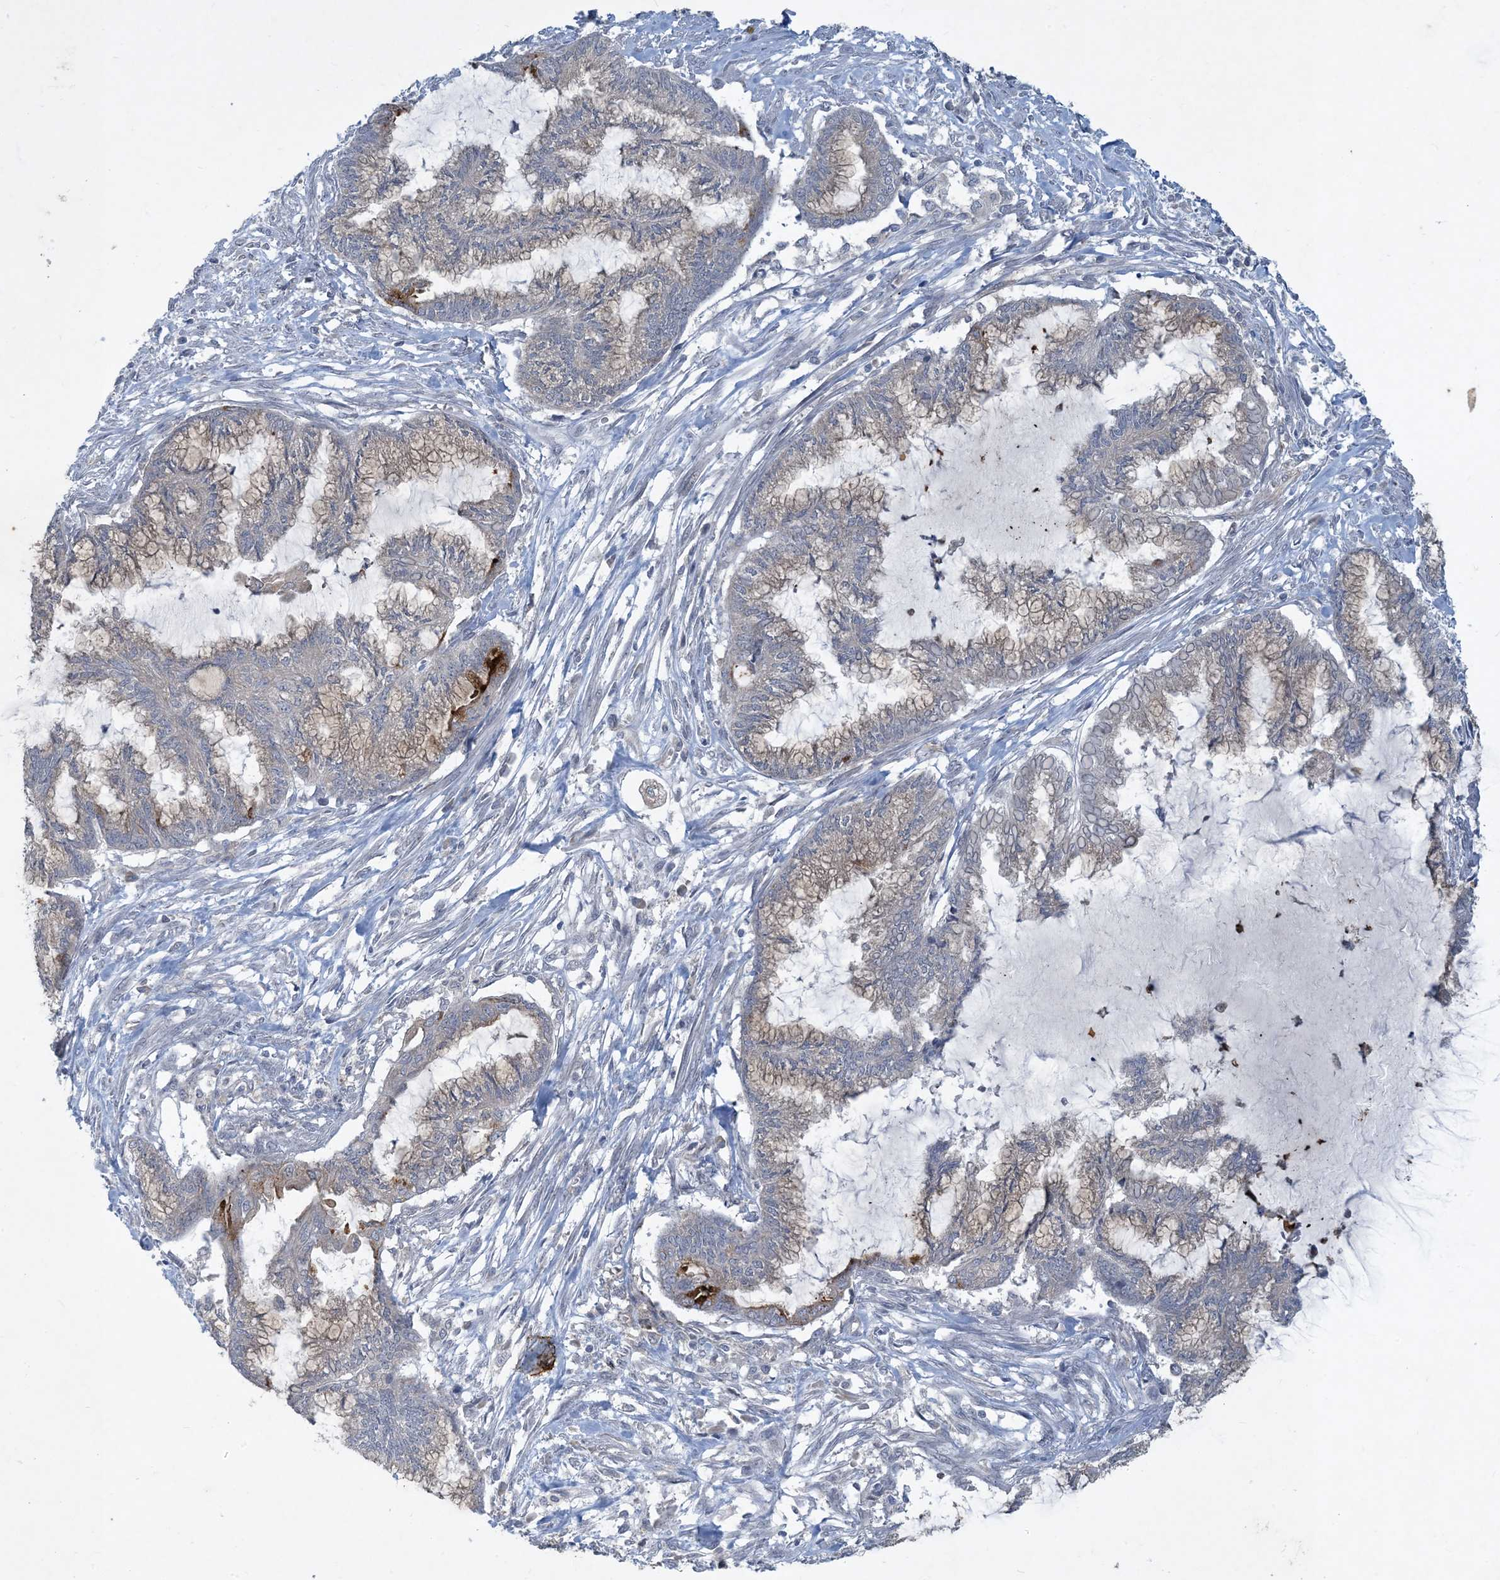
{"staining": {"intensity": "weak", "quantity": "<25%", "location": "cytoplasmic/membranous"}, "tissue": "endometrial cancer", "cell_type": "Tumor cells", "image_type": "cancer", "snomed": [{"axis": "morphology", "description": "Adenocarcinoma, NOS"}, {"axis": "topography", "description": "Endometrium"}], "caption": "Tumor cells are negative for protein expression in human endometrial cancer. Brightfield microscopy of IHC stained with DAB (brown) and hematoxylin (blue), captured at high magnification.", "gene": "CDS1", "patient": {"sex": "female", "age": 86}}